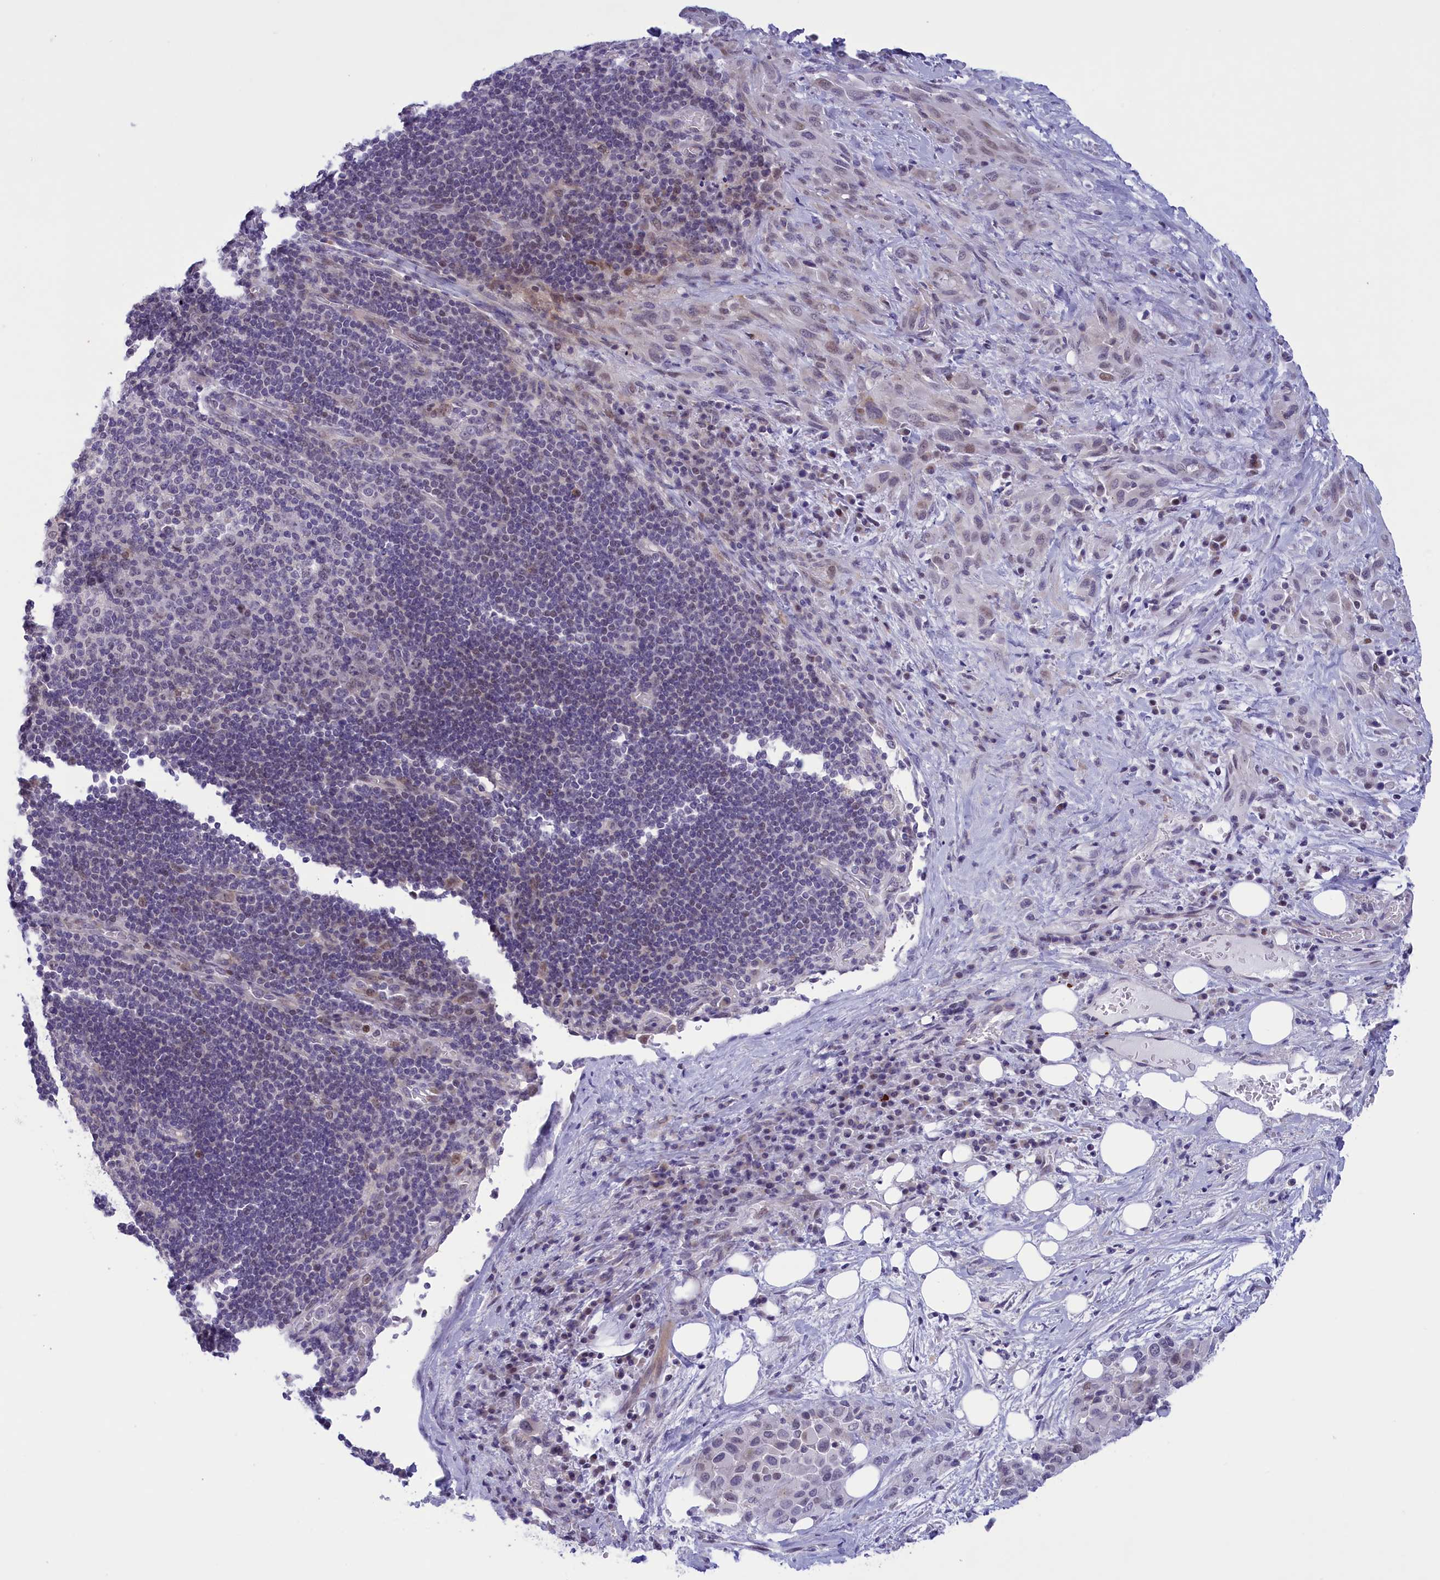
{"staining": {"intensity": "weak", "quantity": "<25%", "location": "nuclear"}, "tissue": "melanoma", "cell_type": "Tumor cells", "image_type": "cancer", "snomed": [{"axis": "morphology", "description": "Malignant melanoma, Metastatic site"}, {"axis": "topography", "description": "Skin"}], "caption": "Protein analysis of melanoma displays no significant staining in tumor cells.", "gene": "ELOA2", "patient": {"sex": "female", "age": 81}}